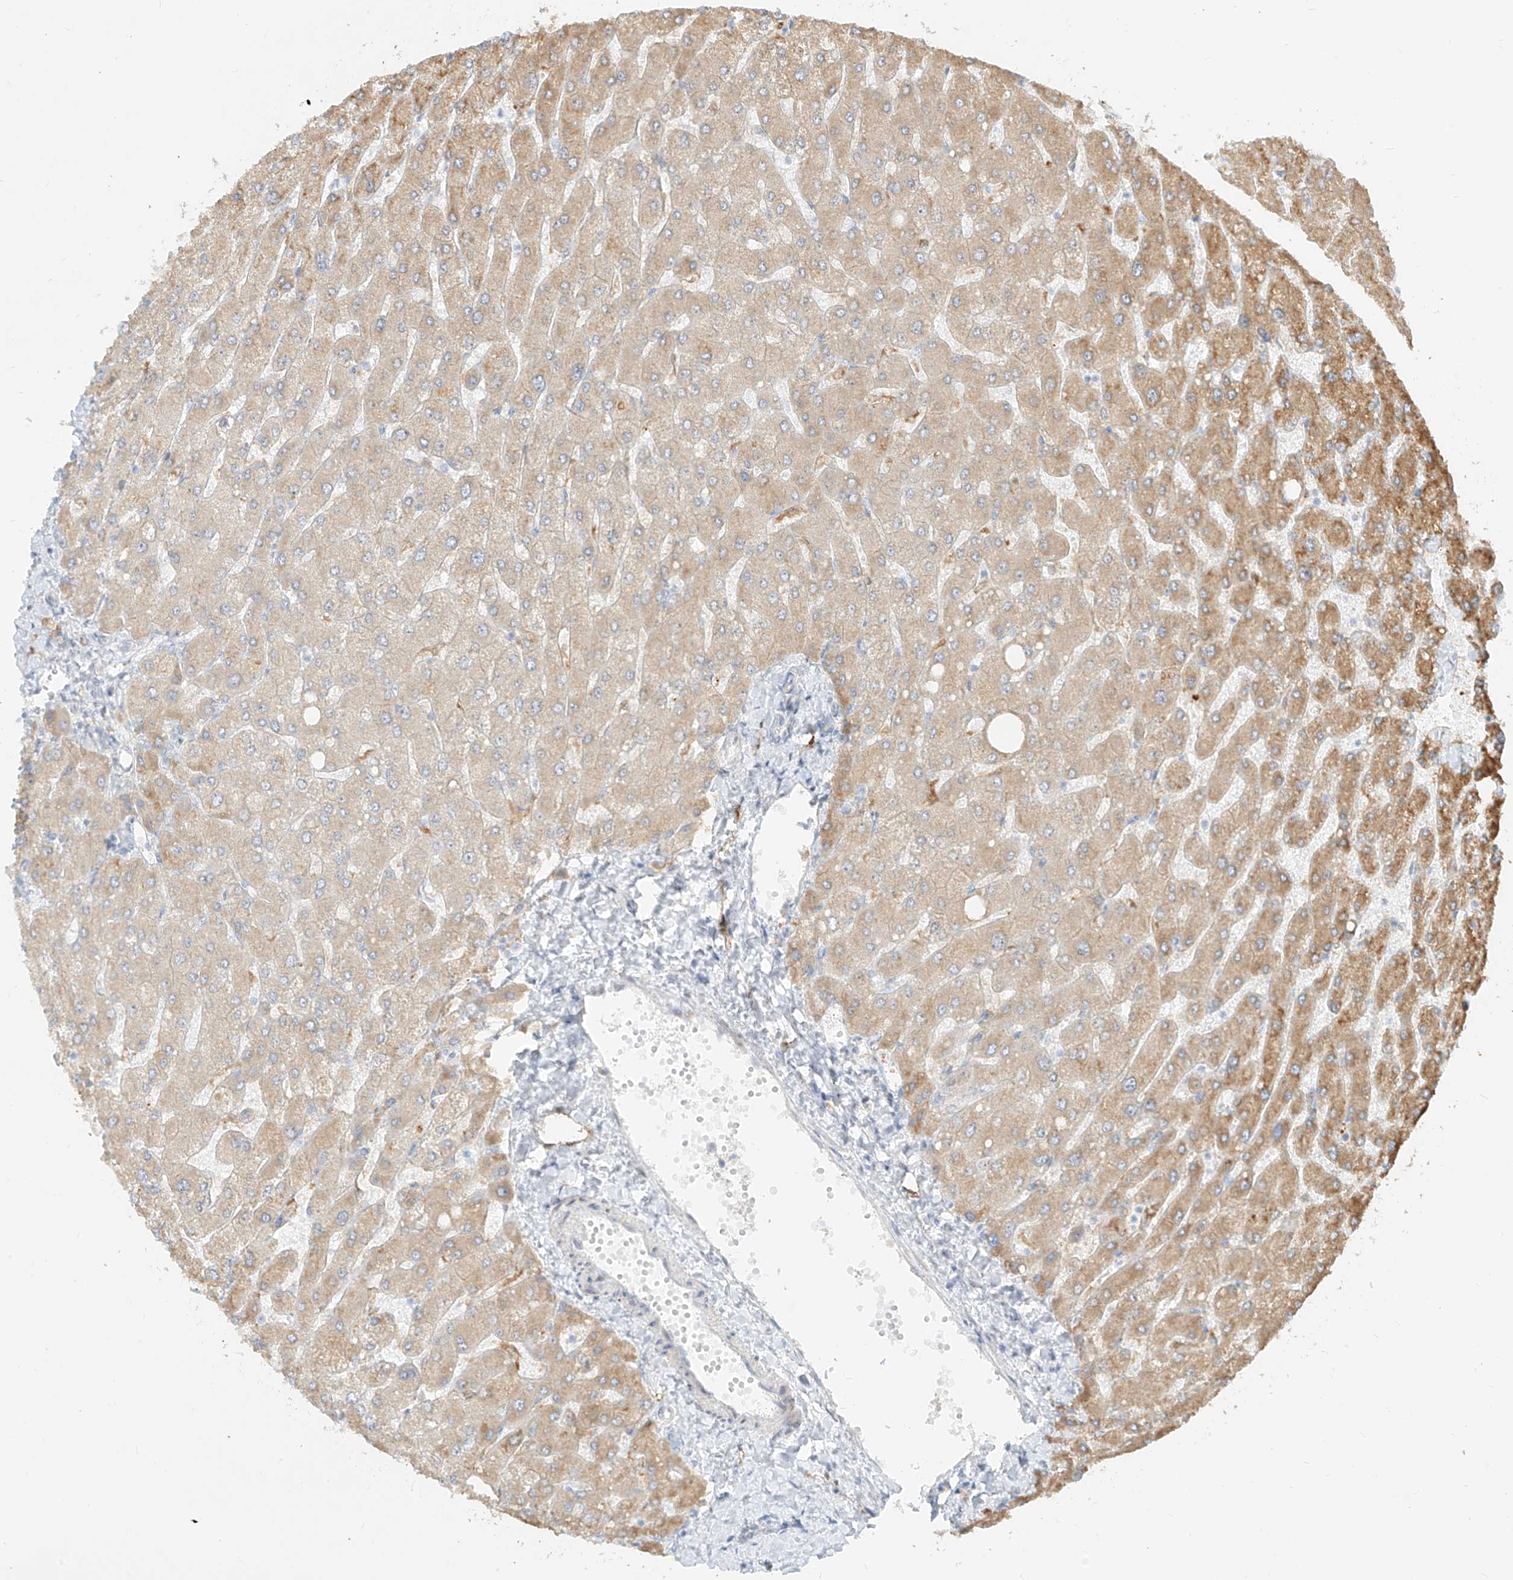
{"staining": {"intensity": "negative", "quantity": "none", "location": "none"}, "tissue": "liver", "cell_type": "Cholangiocytes", "image_type": "normal", "snomed": [{"axis": "morphology", "description": "Normal tissue, NOS"}, {"axis": "topography", "description": "Liver"}], "caption": "Cholangiocytes are negative for protein expression in unremarkable human liver. (Brightfield microscopy of DAB (3,3'-diaminobenzidine) immunohistochemistry at high magnification).", "gene": "NHSL1", "patient": {"sex": "male", "age": 55}}